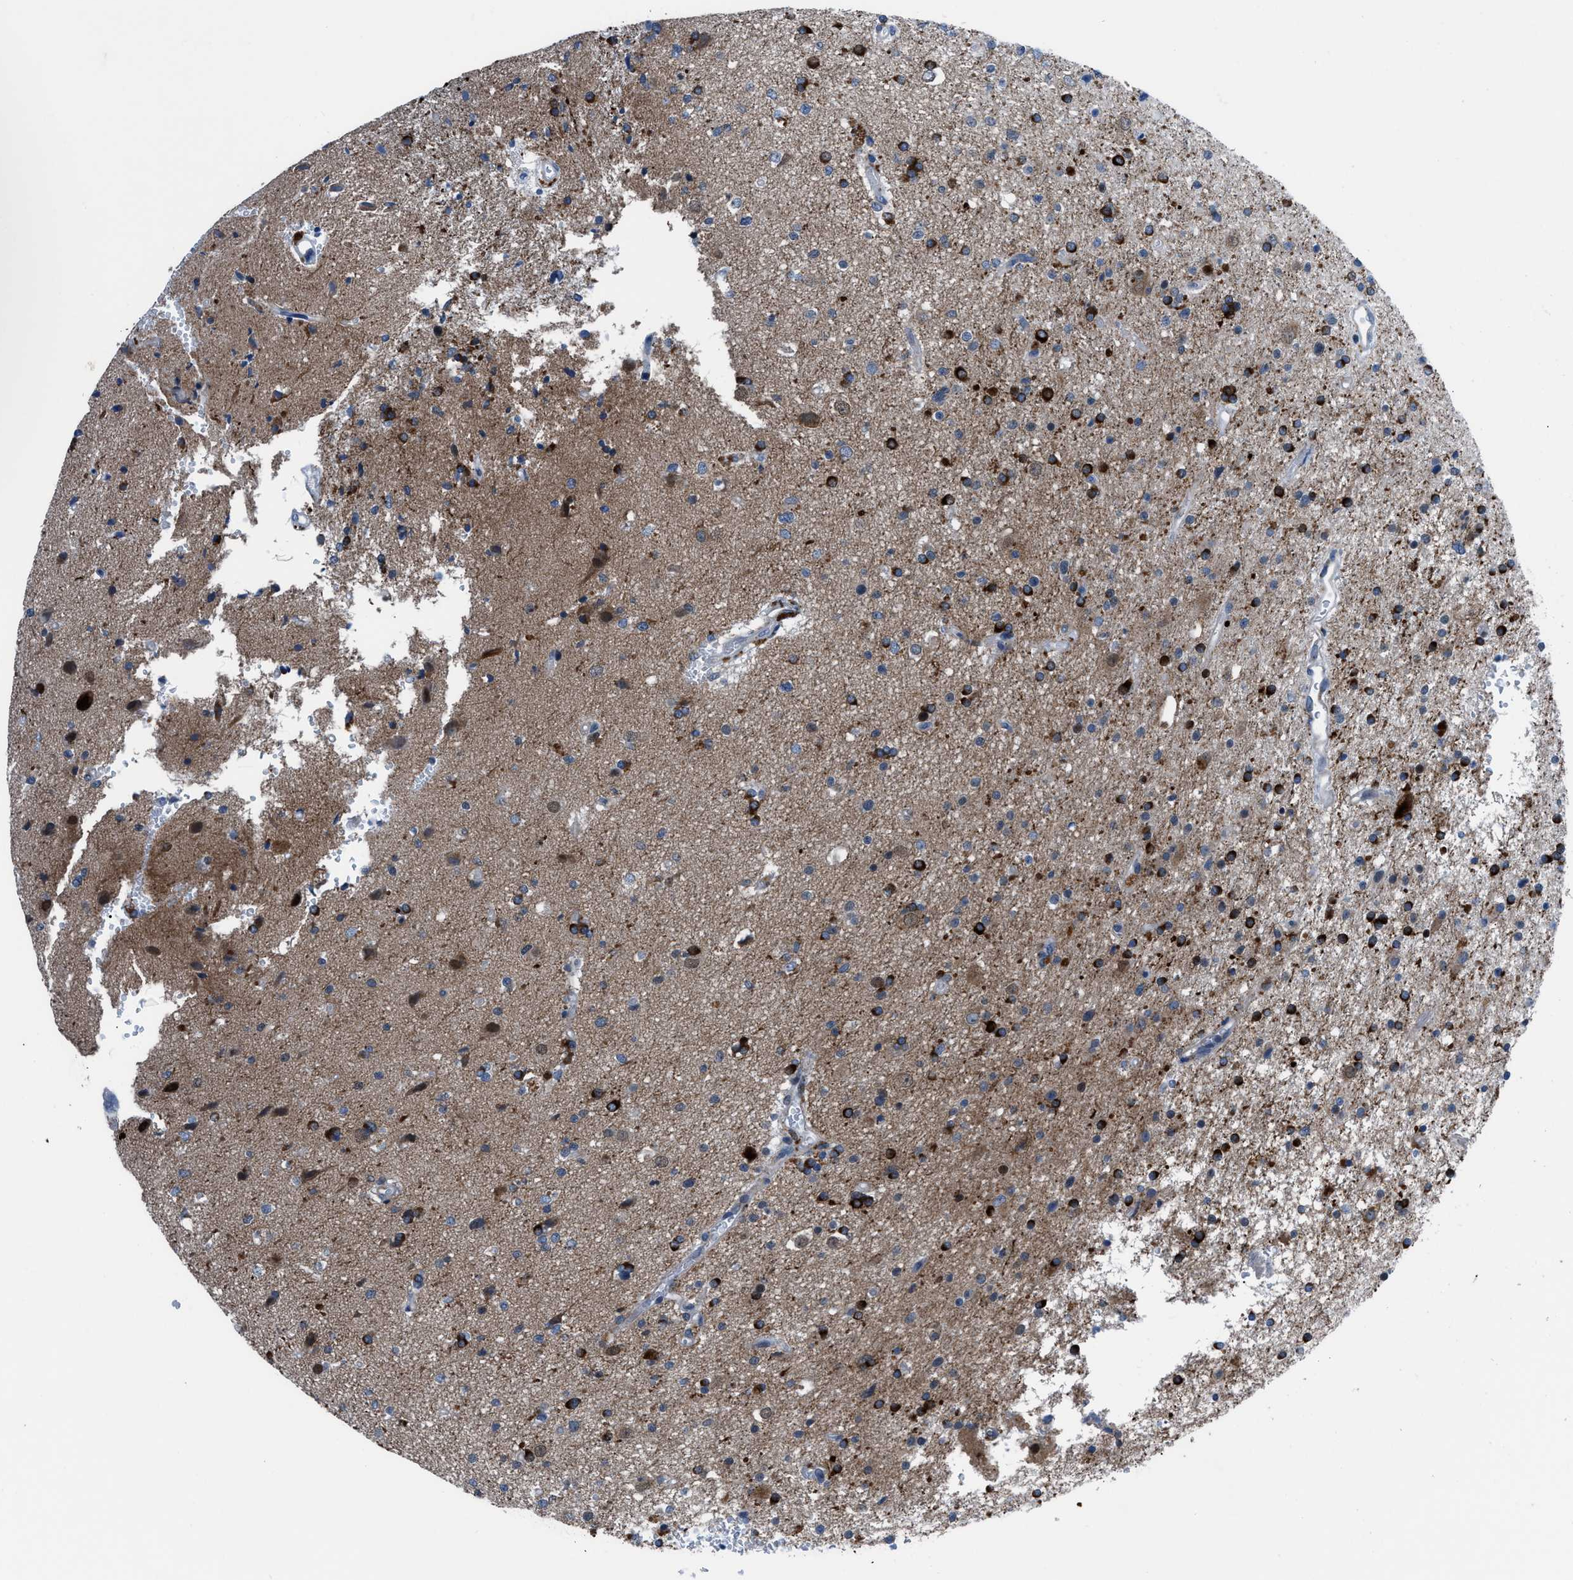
{"staining": {"intensity": "moderate", "quantity": "25%-75%", "location": "cytoplasmic/membranous,nuclear"}, "tissue": "glioma", "cell_type": "Tumor cells", "image_type": "cancer", "snomed": [{"axis": "morphology", "description": "Glioma, malignant, High grade"}, {"axis": "topography", "description": "Brain"}], "caption": "A high-resolution photomicrograph shows immunohistochemistry (IHC) staining of glioma, which displays moderate cytoplasmic/membranous and nuclear positivity in about 25%-75% of tumor cells.", "gene": "UAP1", "patient": {"sex": "male", "age": 33}}